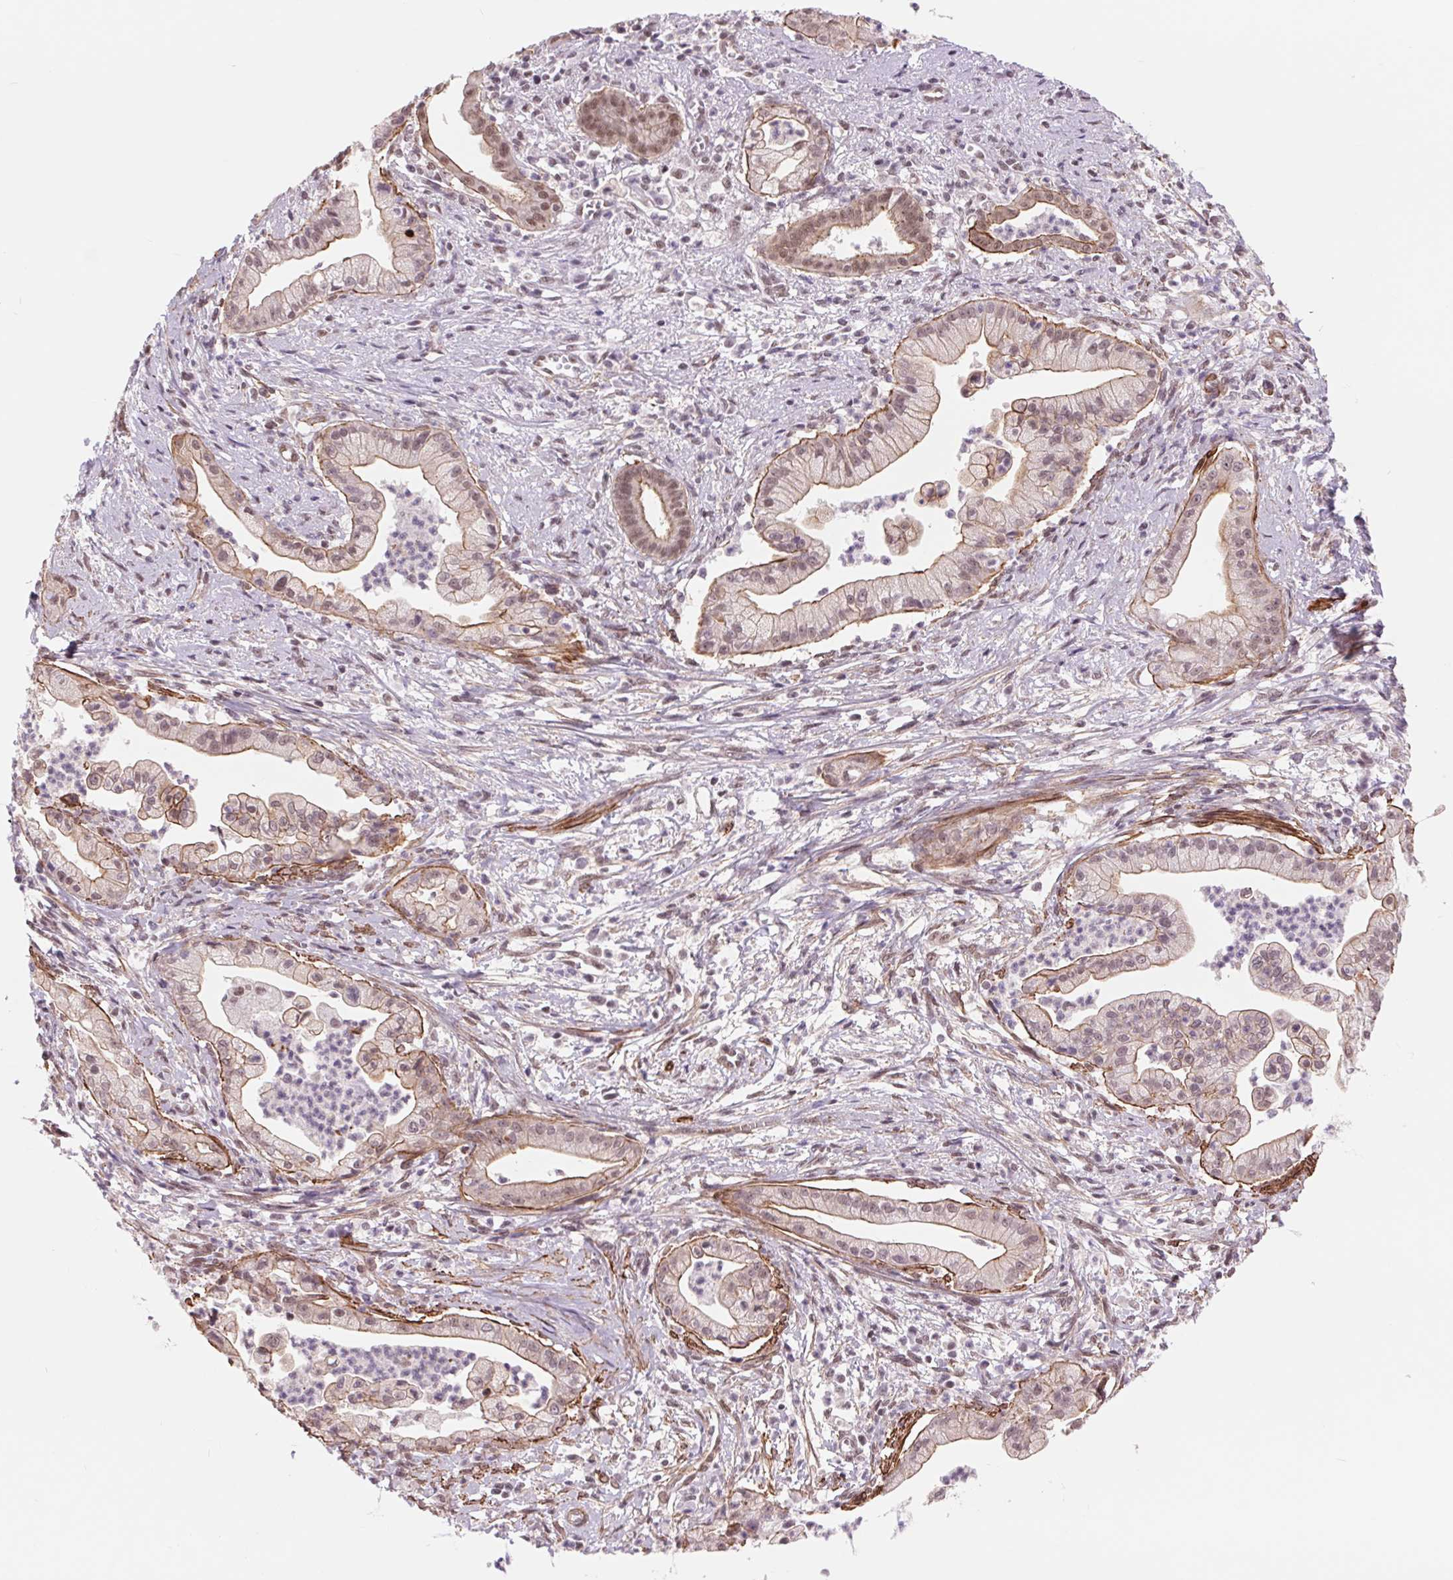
{"staining": {"intensity": "moderate", "quantity": ">75%", "location": "cytoplasmic/membranous,nuclear"}, "tissue": "pancreatic cancer", "cell_type": "Tumor cells", "image_type": "cancer", "snomed": [{"axis": "morphology", "description": "Normal tissue, NOS"}, {"axis": "morphology", "description": "Adenocarcinoma, NOS"}, {"axis": "topography", "description": "Lymph node"}, {"axis": "topography", "description": "Pancreas"}], "caption": "Moderate cytoplasmic/membranous and nuclear staining is identified in approximately >75% of tumor cells in adenocarcinoma (pancreatic).", "gene": "BCAT1", "patient": {"sex": "female", "age": 58}}